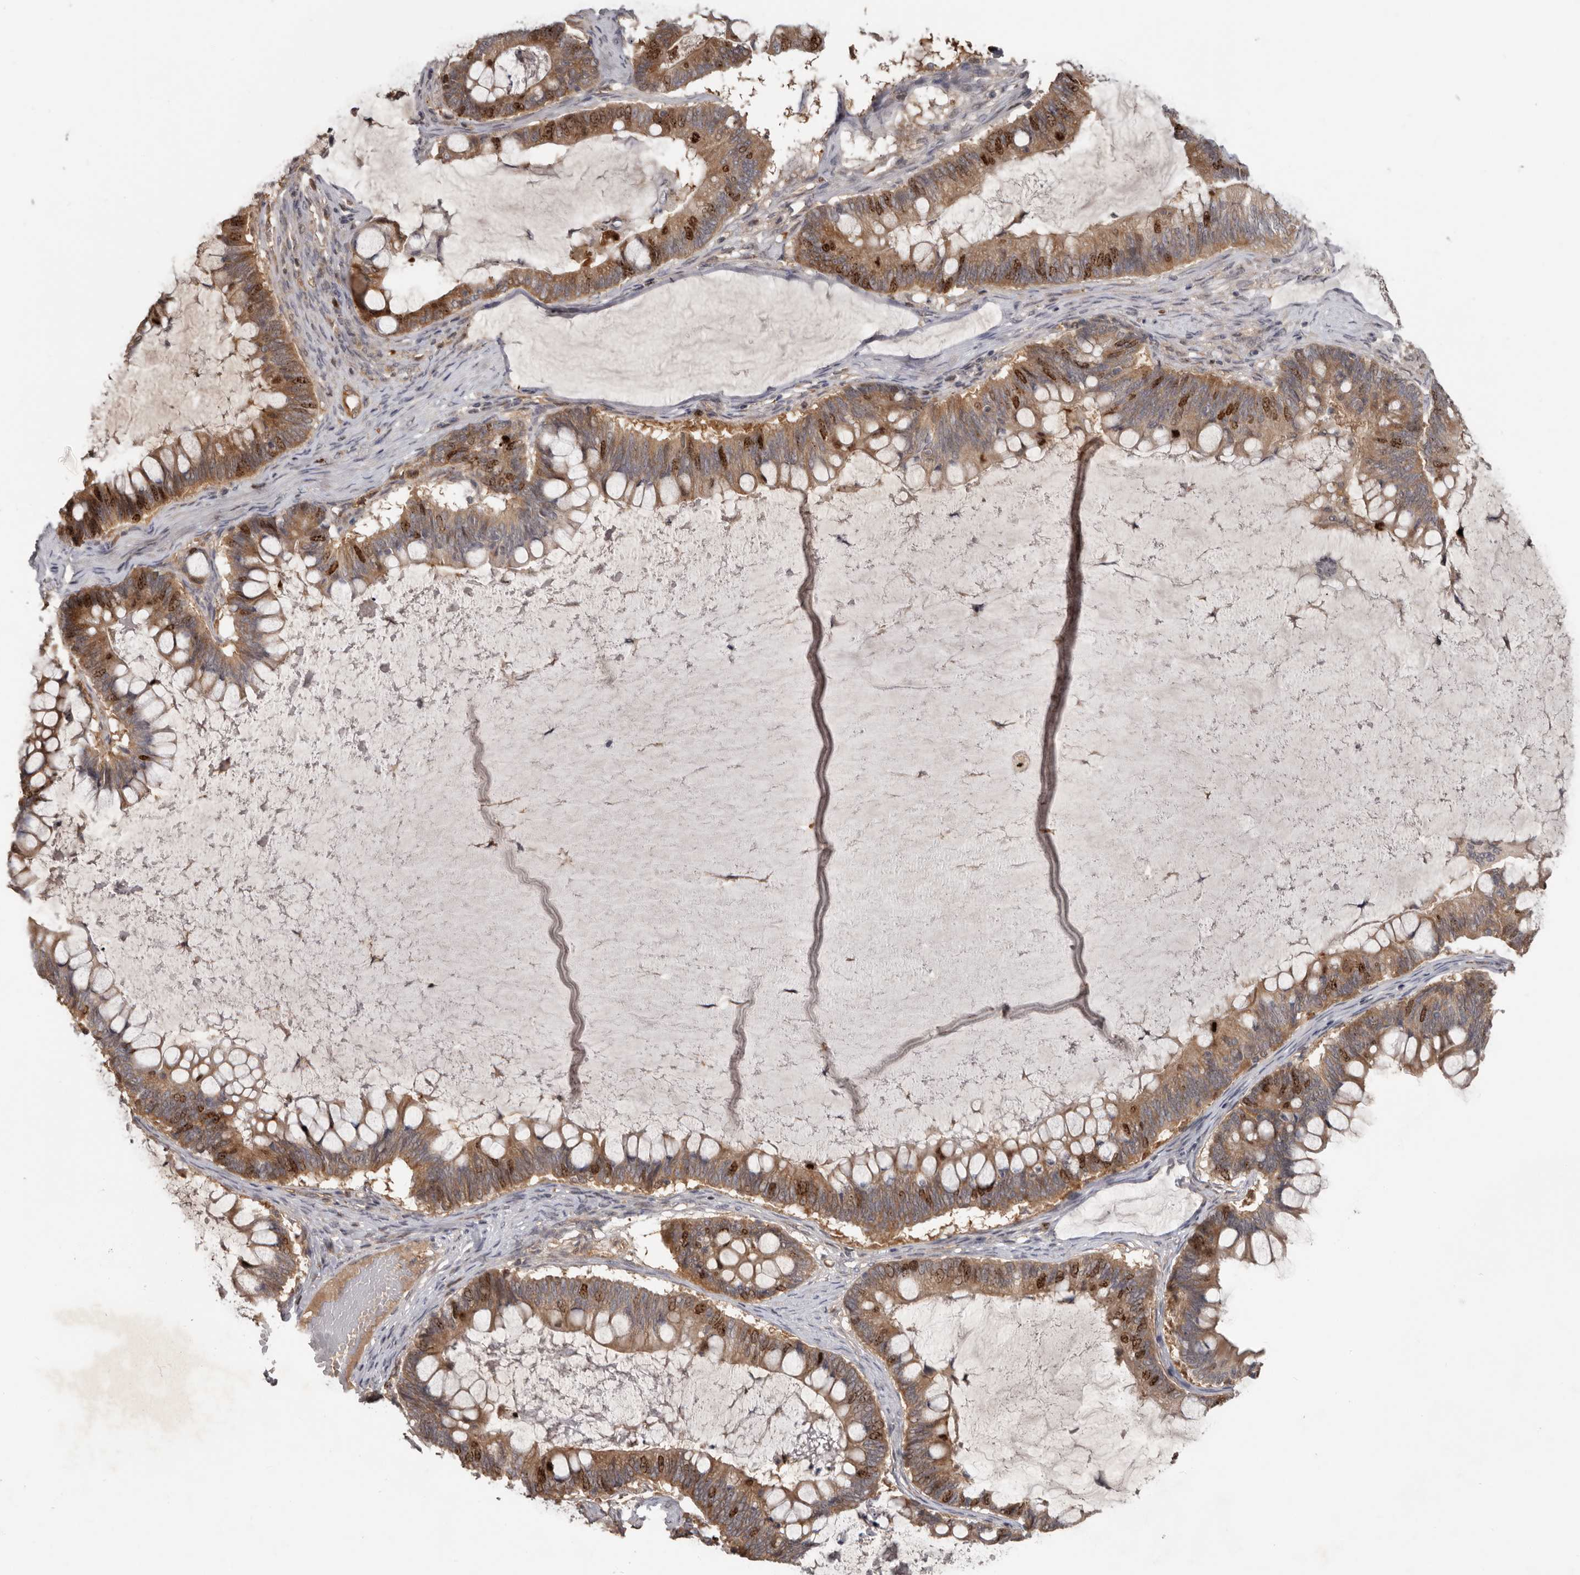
{"staining": {"intensity": "moderate", "quantity": ">75%", "location": "cytoplasmic/membranous,nuclear"}, "tissue": "ovarian cancer", "cell_type": "Tumor cells", "image_type": "cancer", "snomed": [{"axis": "morphology", "description": "Cystadenocarcinoma, mucinous, NOS"}, {"axis": "topography", "description": "Ovary"}], "caption": "IHC (DAB) staining of human ovarian cancer (mucinous cystadenocarcinoma) shows moderate cytoplasmic/membranous and nuclear protein staining in about >75% of tumor cells.", "gene": "CDCA8", "patient": {"sex": "female", "age": 61}}